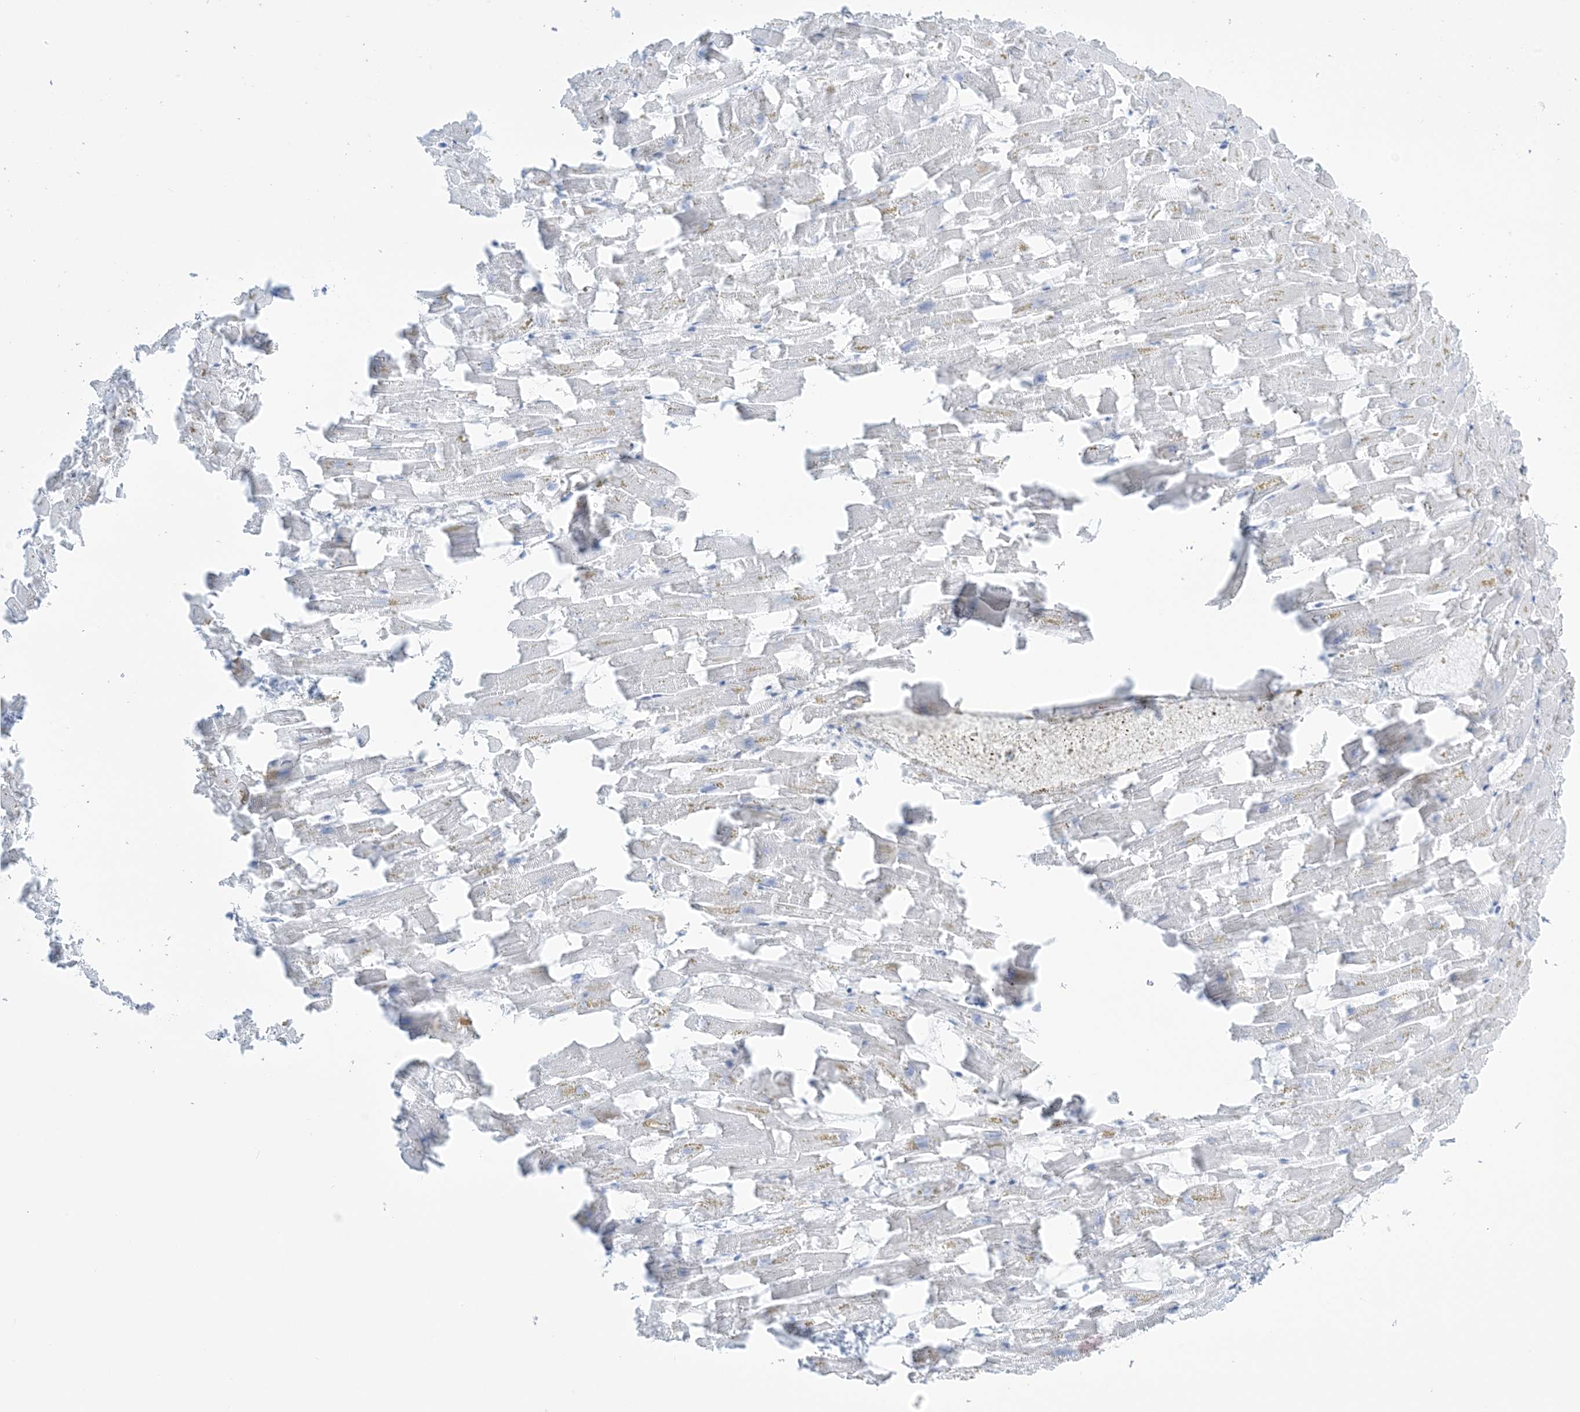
{"staining": {"intensity": "negative", "quantity": "none", "location": "none"}, "tissue": "heart muscle", "cell_type": "Cardiomyocytes", "image_type": "normal", "snomed": [{"axis": "morphology", "description": "Normal tissue, NOS"}, {"axis": "topography", "description": "Heart"}], "caption": "The histopathology image exhibits no significant staining in cardiomyocytes of heart muscle.", "gene": "AGXT", "patient": {"sex": "female", "age": 64}}